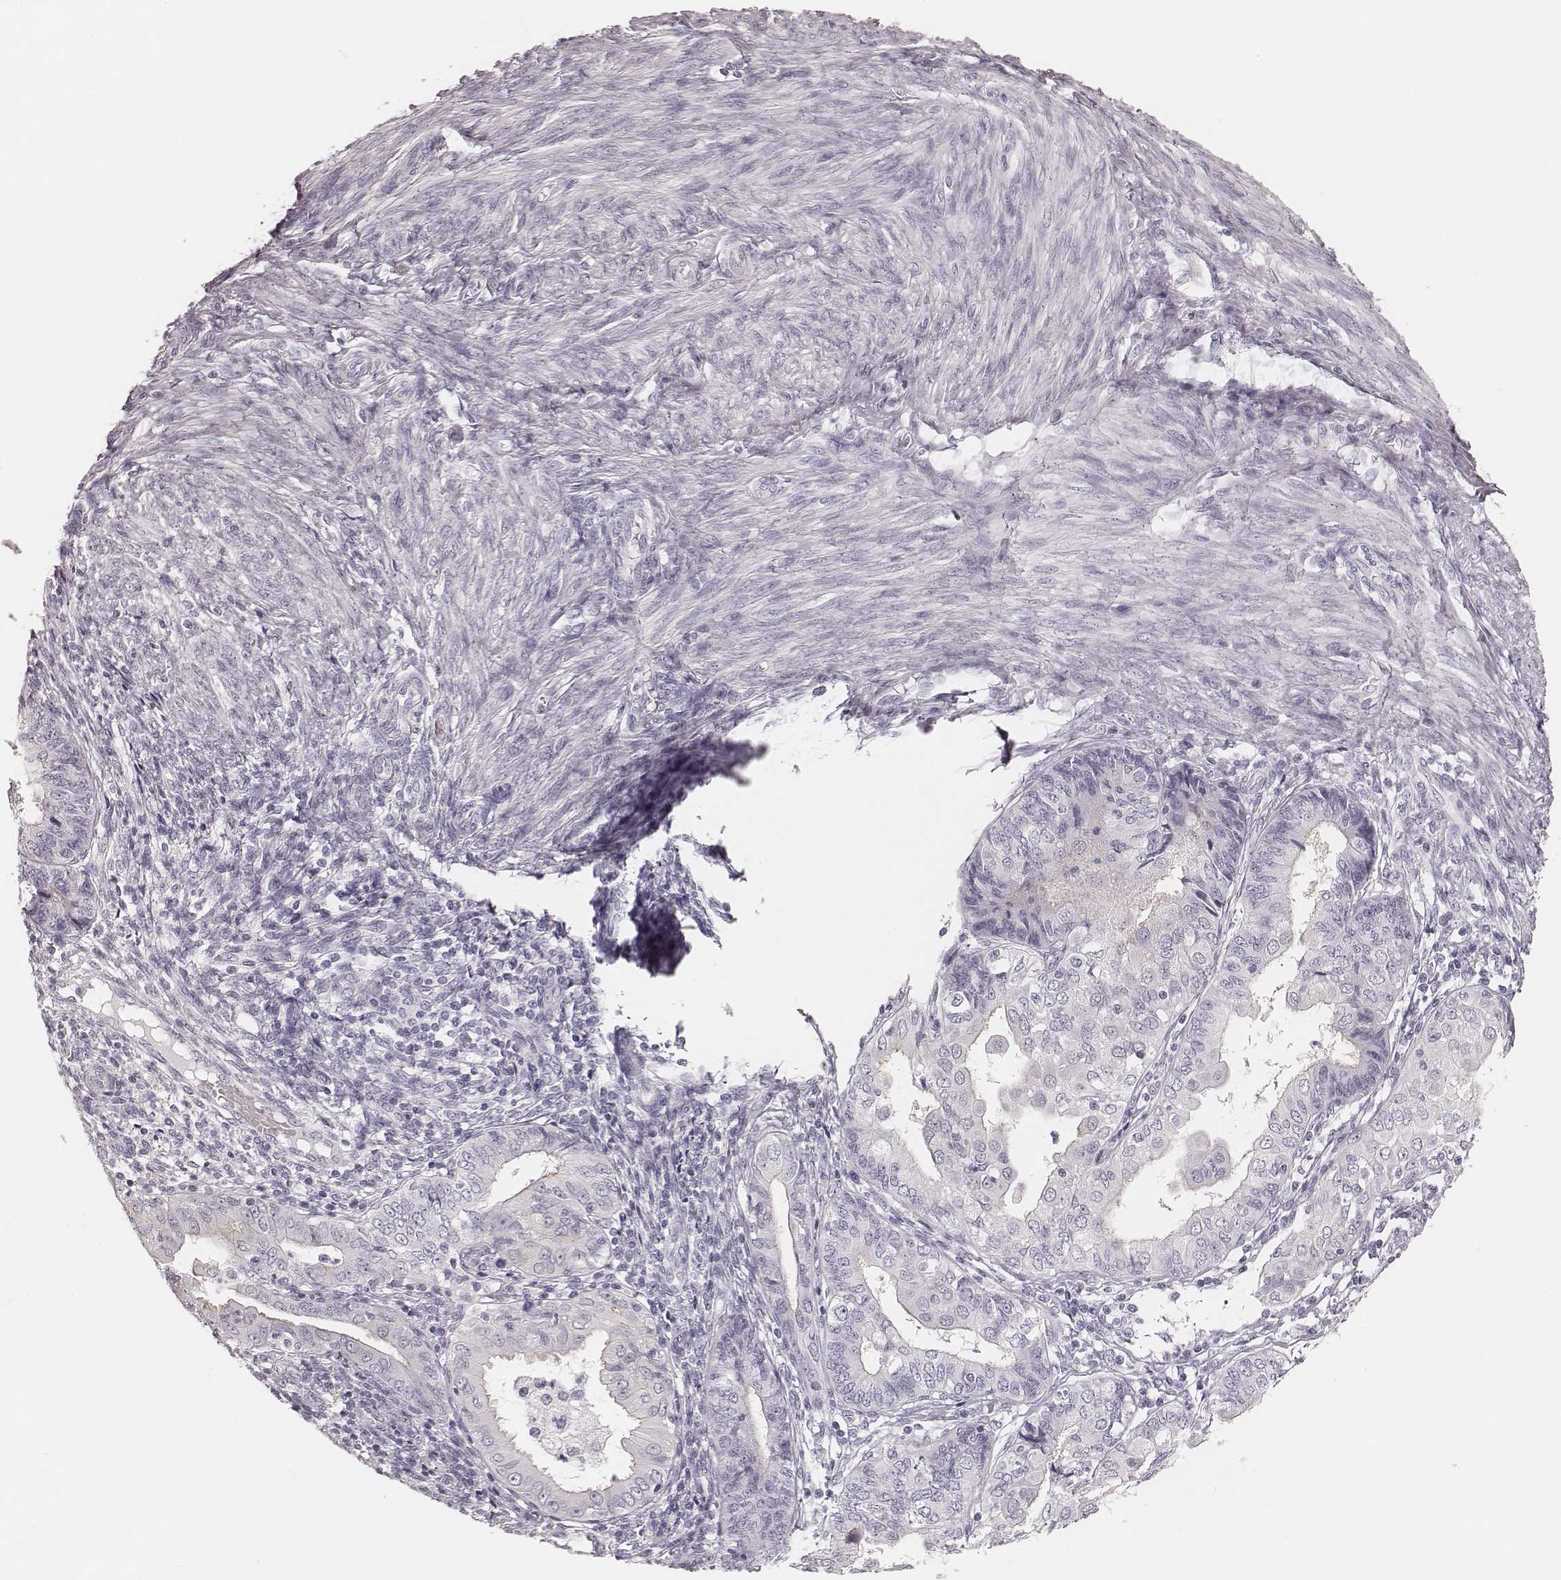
{"staining": {"intensity": "negative", "quantity": "none", "location": "none"}, "tissue": "endometrial cancer", "cell_type": "Tumor cells", "image_type": "cancer", "snomed": [{"axis": "morphology", "description": "Adenocarcinoma, NOS"}, {"axis": "topography", "description": "Endometrium"}], "caption": "The image reveals no significant expression in tumor cells of endometrial cancer. (DAB immunohistochemistry visualized using brightfield microscopy, high magnification).", "gene": "HNF4G", "patient": {"sex": "female", "age": 68}}